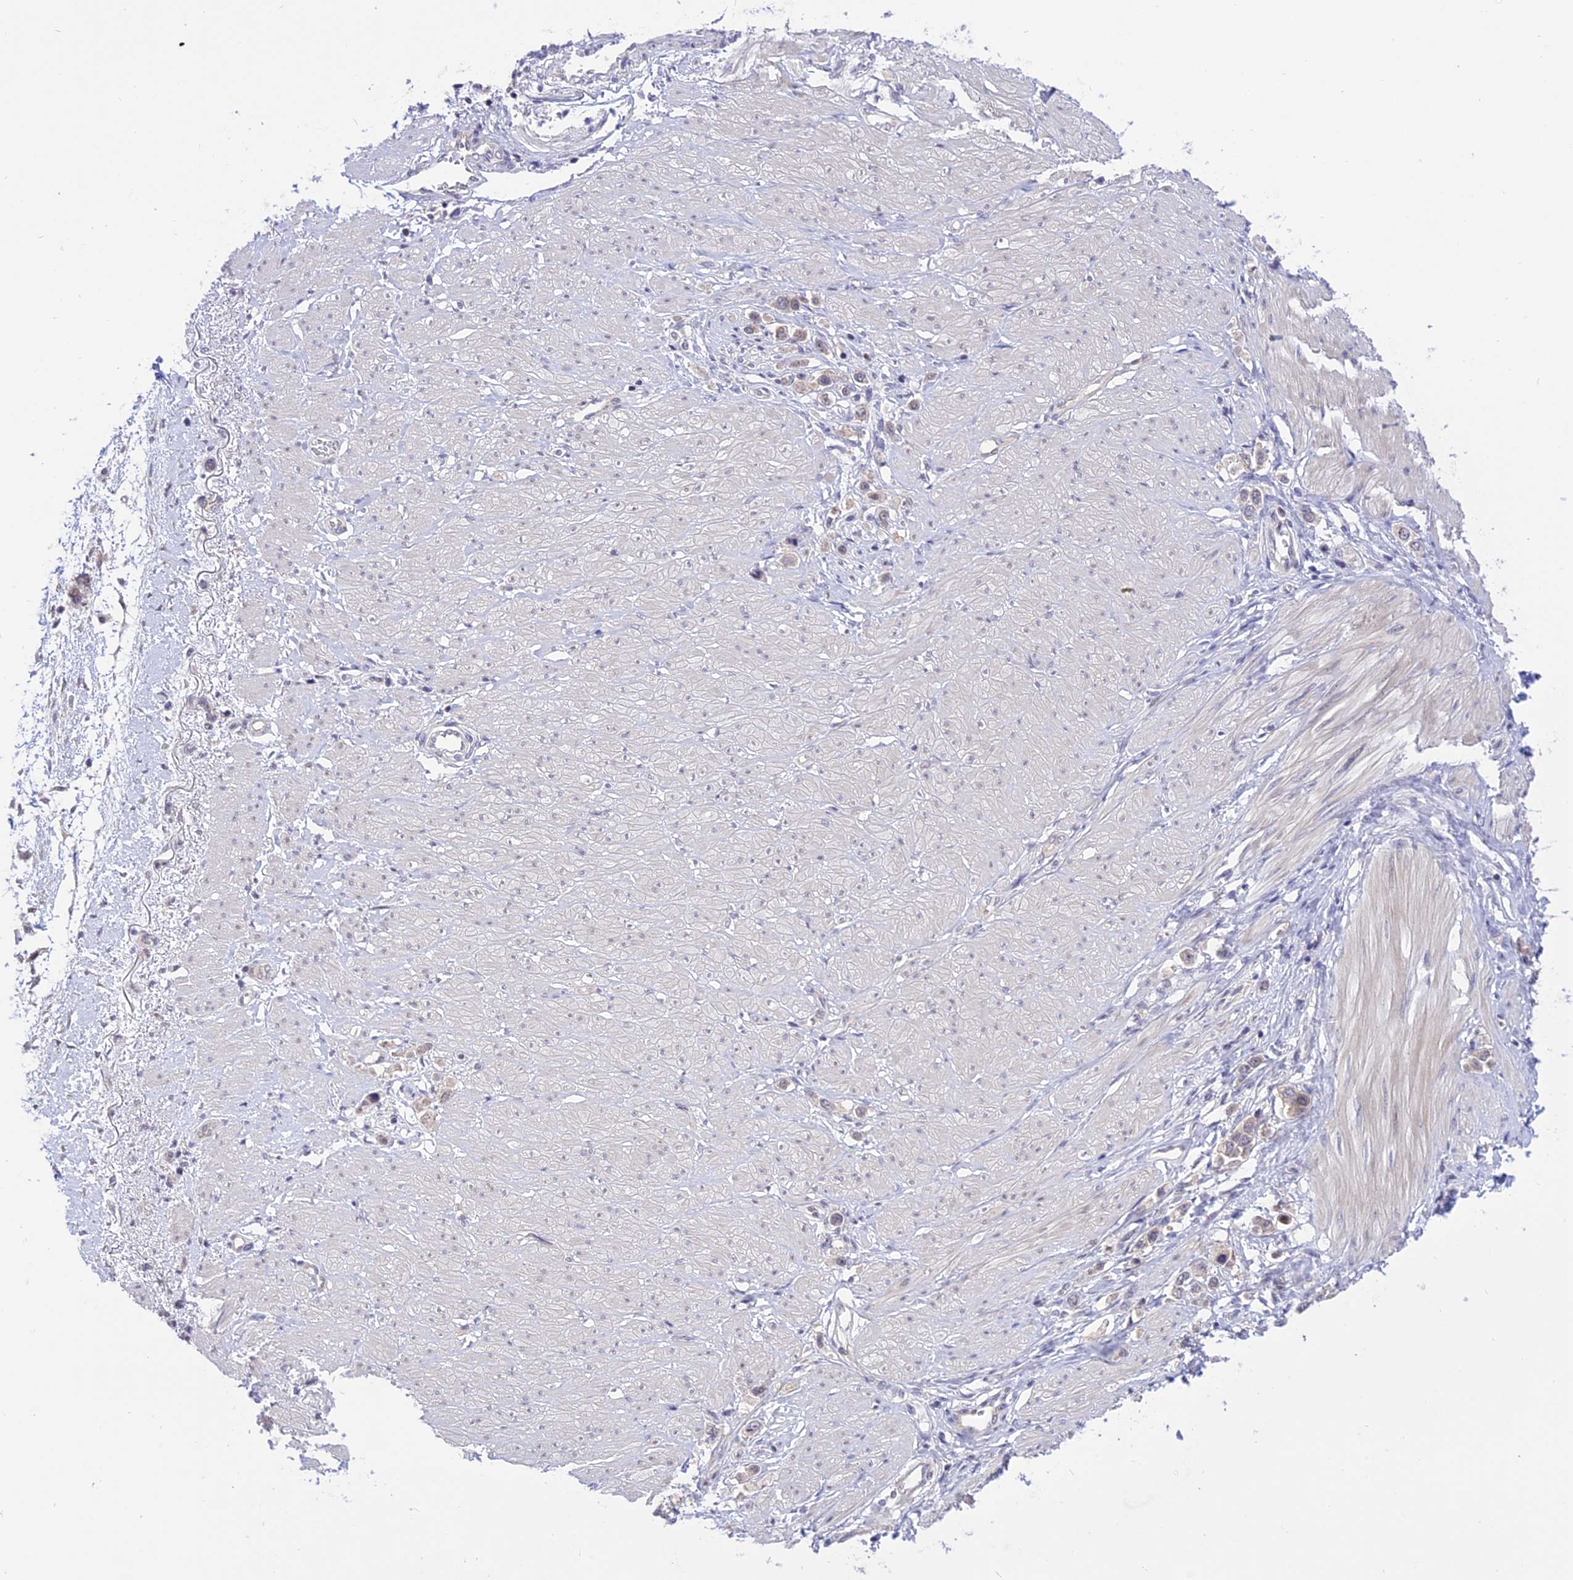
{"staining": {"intensity": "negative", "quantity": "none", "location": "none"}, "tissue": "stomach cancer", "cell_type": "Tumor cells", "image_type": "cancer", "snomed": [{"axis": "morphology", "description": "Adenocarcinoma, NOS"}, {"axis": "topography", "description": "Stomach"}], "caption": "High magnification brightfield microscopy of stomach cancer (adenocarcinoma) stained with DAB (brown) and counterstained with hematoxylin (blue): tumor cells show no significant staining.", "gene": "ZNF837", "patient": {"sex": "female", "age": 65}}